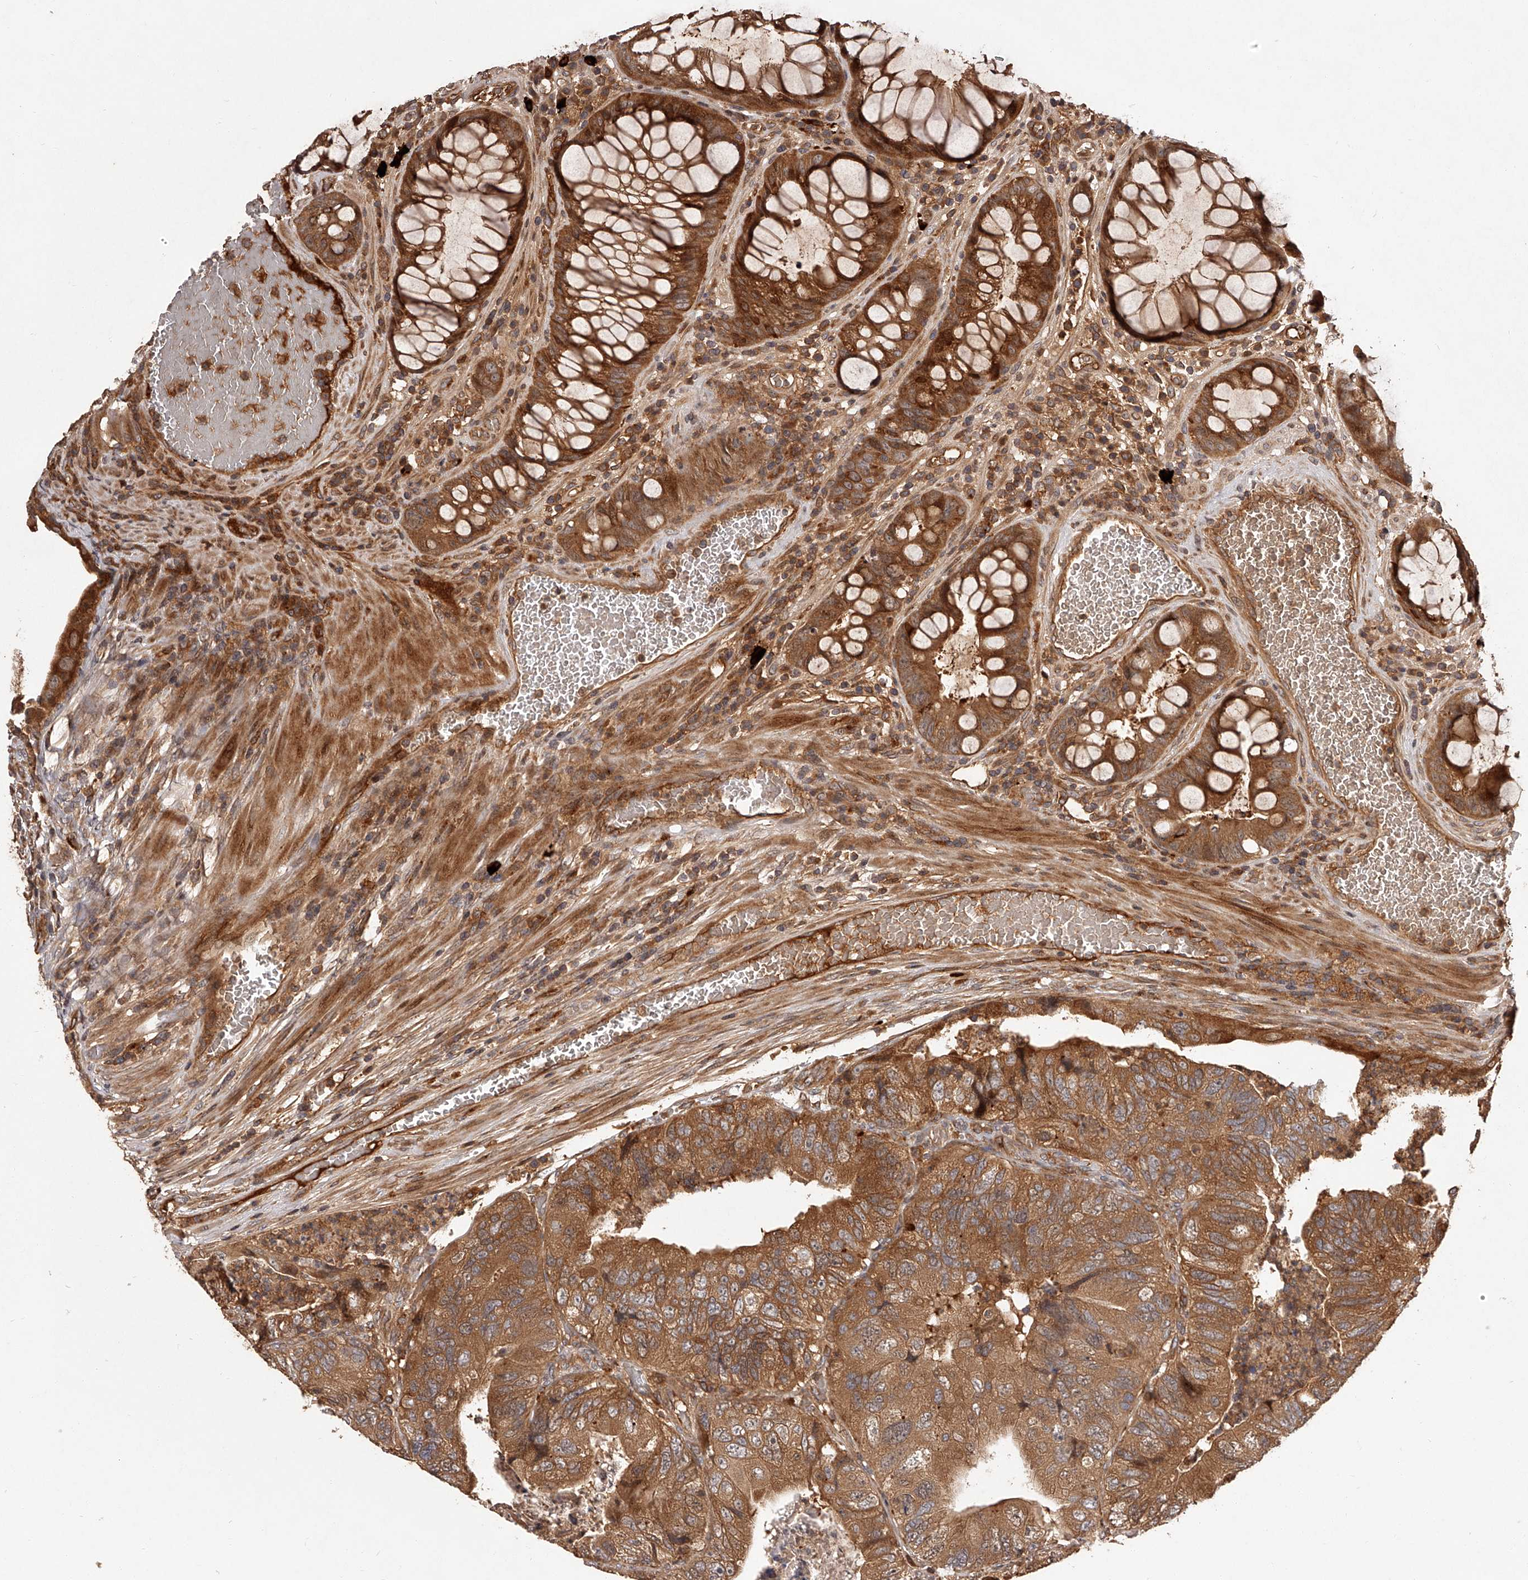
{"staining": {"intensity": "moderate", "quantity": ">75%", "location": "cytoplasmic/membranous"}, "tissue": "colorectal cancer", "cell_type": "Tumor cells", "image_type": "cancer", "snomed": [{"axis": "morphology", "description": "Adenocarcinoma, NOS"}, {"axis": "topography", "description": "Rectum"}], "caption": "Colorectal cancer stained for a protein demonstrates moderate cytoplasmic/membranous positivity in tumor cells. (IHC, brightfield microscopy, high magnification).", "gene": "CRYZL1", "patient": {"sex": "male", "age": 63}}